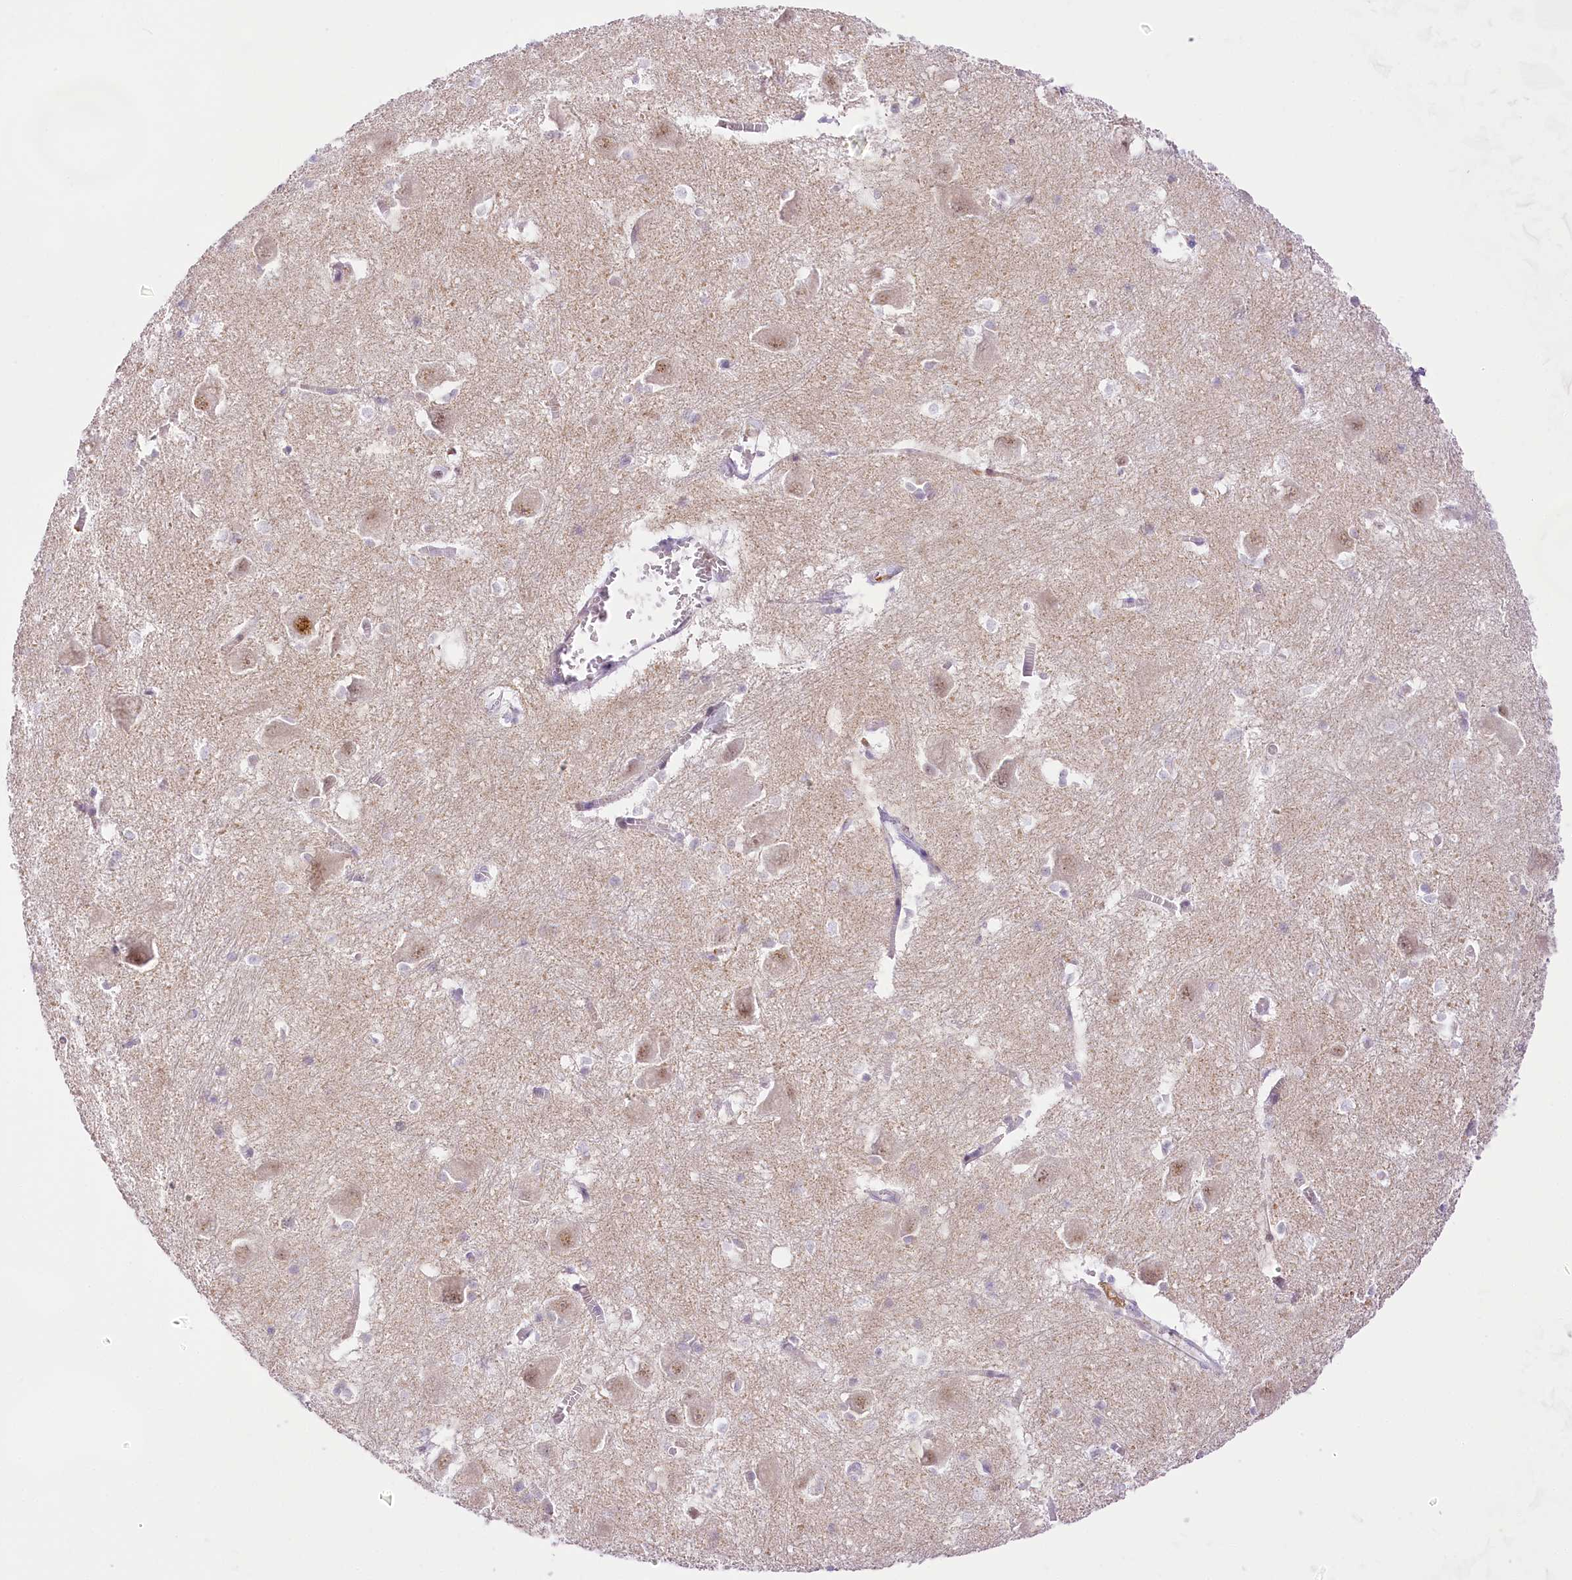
{"staining": {"intensity": "negative", "quantity": "none", "location": "none"}, "tissue": "caudate", "cell_type": "Glial cells", "image_type": "normal", "snomed": [{"axis": "morphology", "description": "Normal tissue, NOS"}, {"axis": "topography", "description": "Lateral ventricle wall"}], "caption": "IHC of unremarkable caudate reveals no expression in glial cells.", "gene": "CCDC30", "patient": {"sex": "male", "age": 37}}